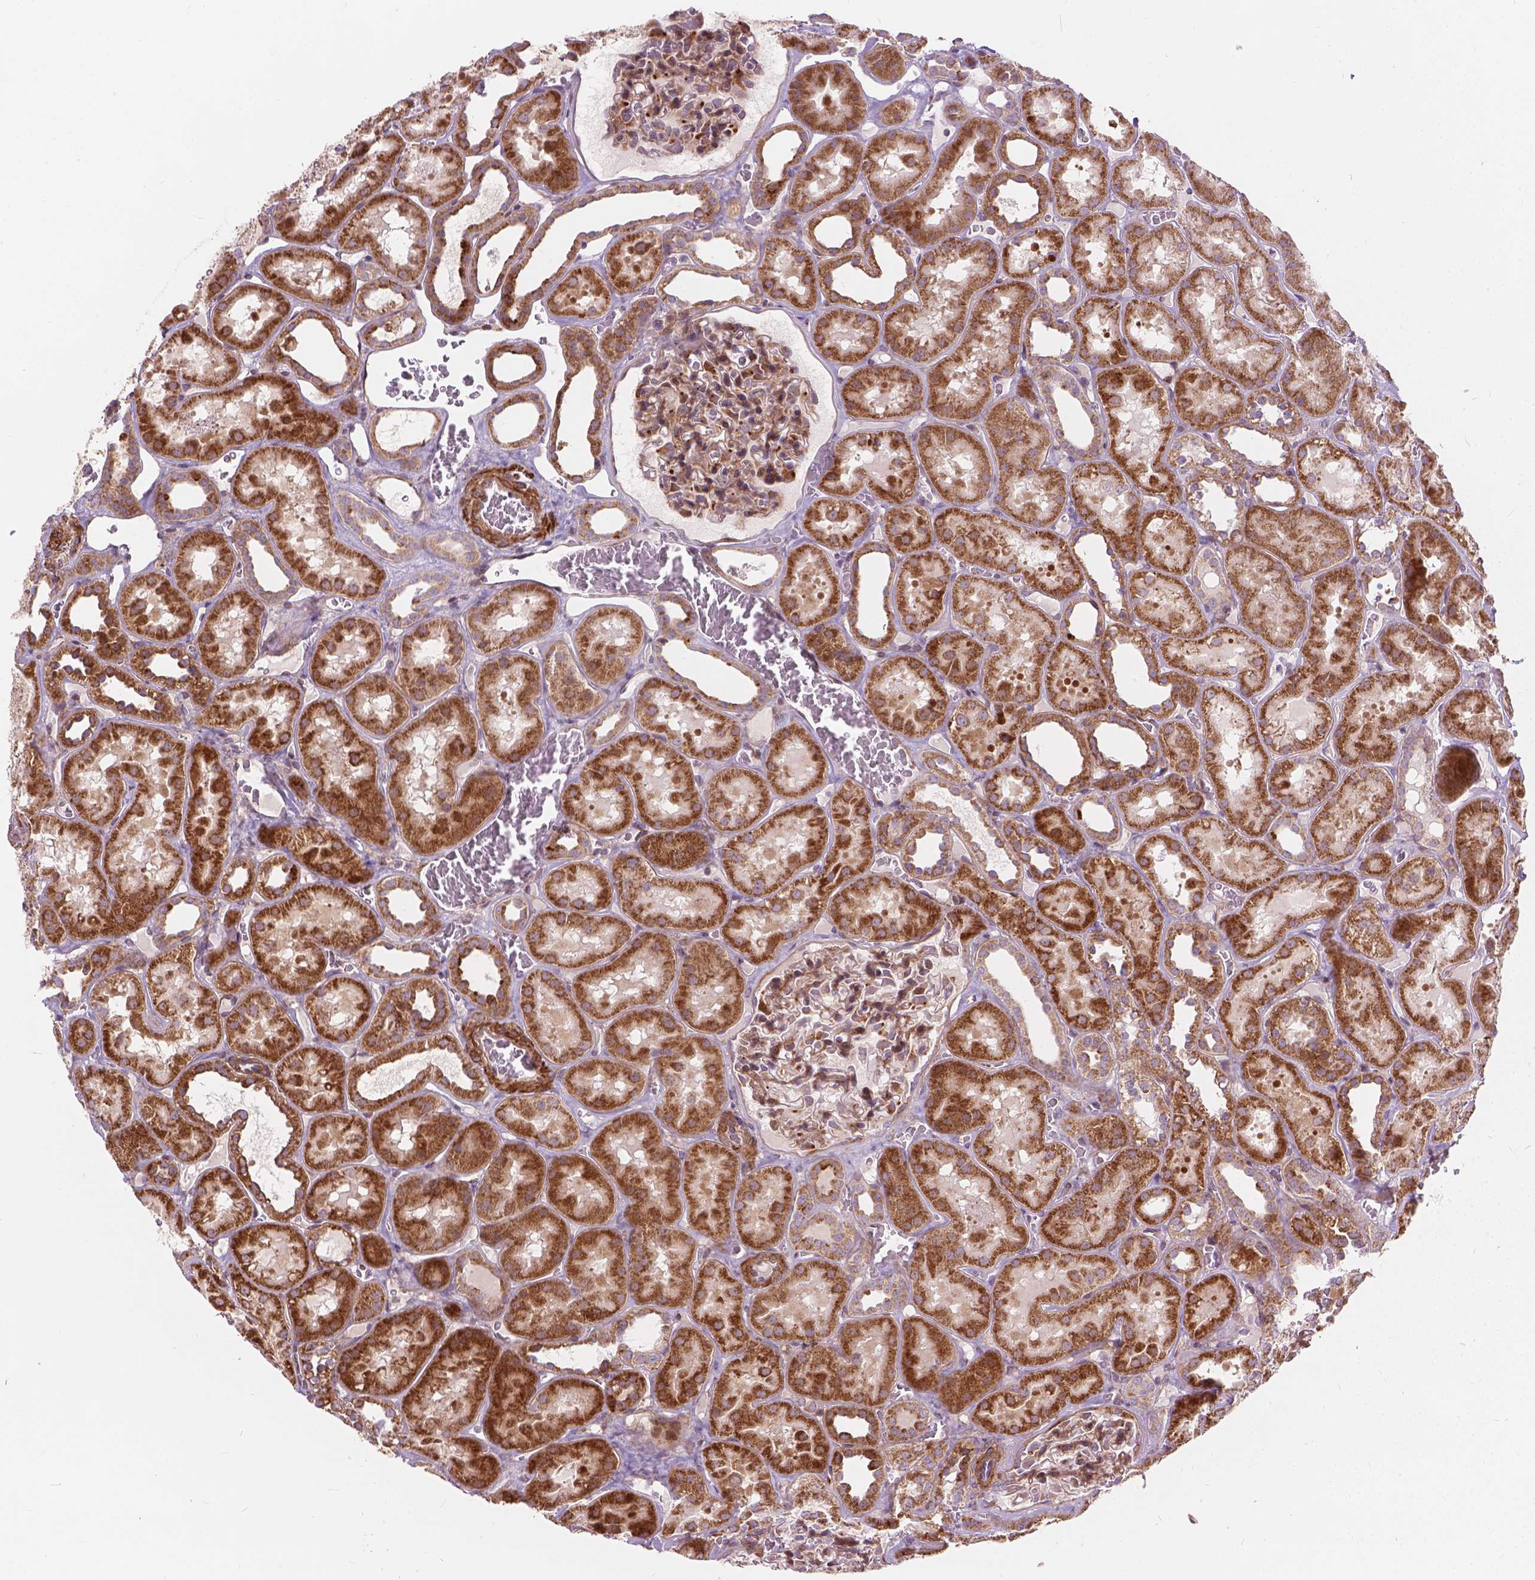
{"staining": {"intensity": "strong", "quantity": "<25%", "location": "cytoplasmic/membranous"}, "tissue": "kidney", "cell_type": "Cells in glomeruli", "image_type": "normal", "snomed": [{"axis": "morphology", "description": "Normal tissue, NOS"}, {"axis": "topography", "description": "Kidney"}], "caption": "DAB immunohistochemical staining of normal kidney shows strong cytoplasmic/membranous protein staining in approximately <25% of cells in glomeruli.", "gene": "MORN1", "patient": {"sex": "female", "age": 41}}